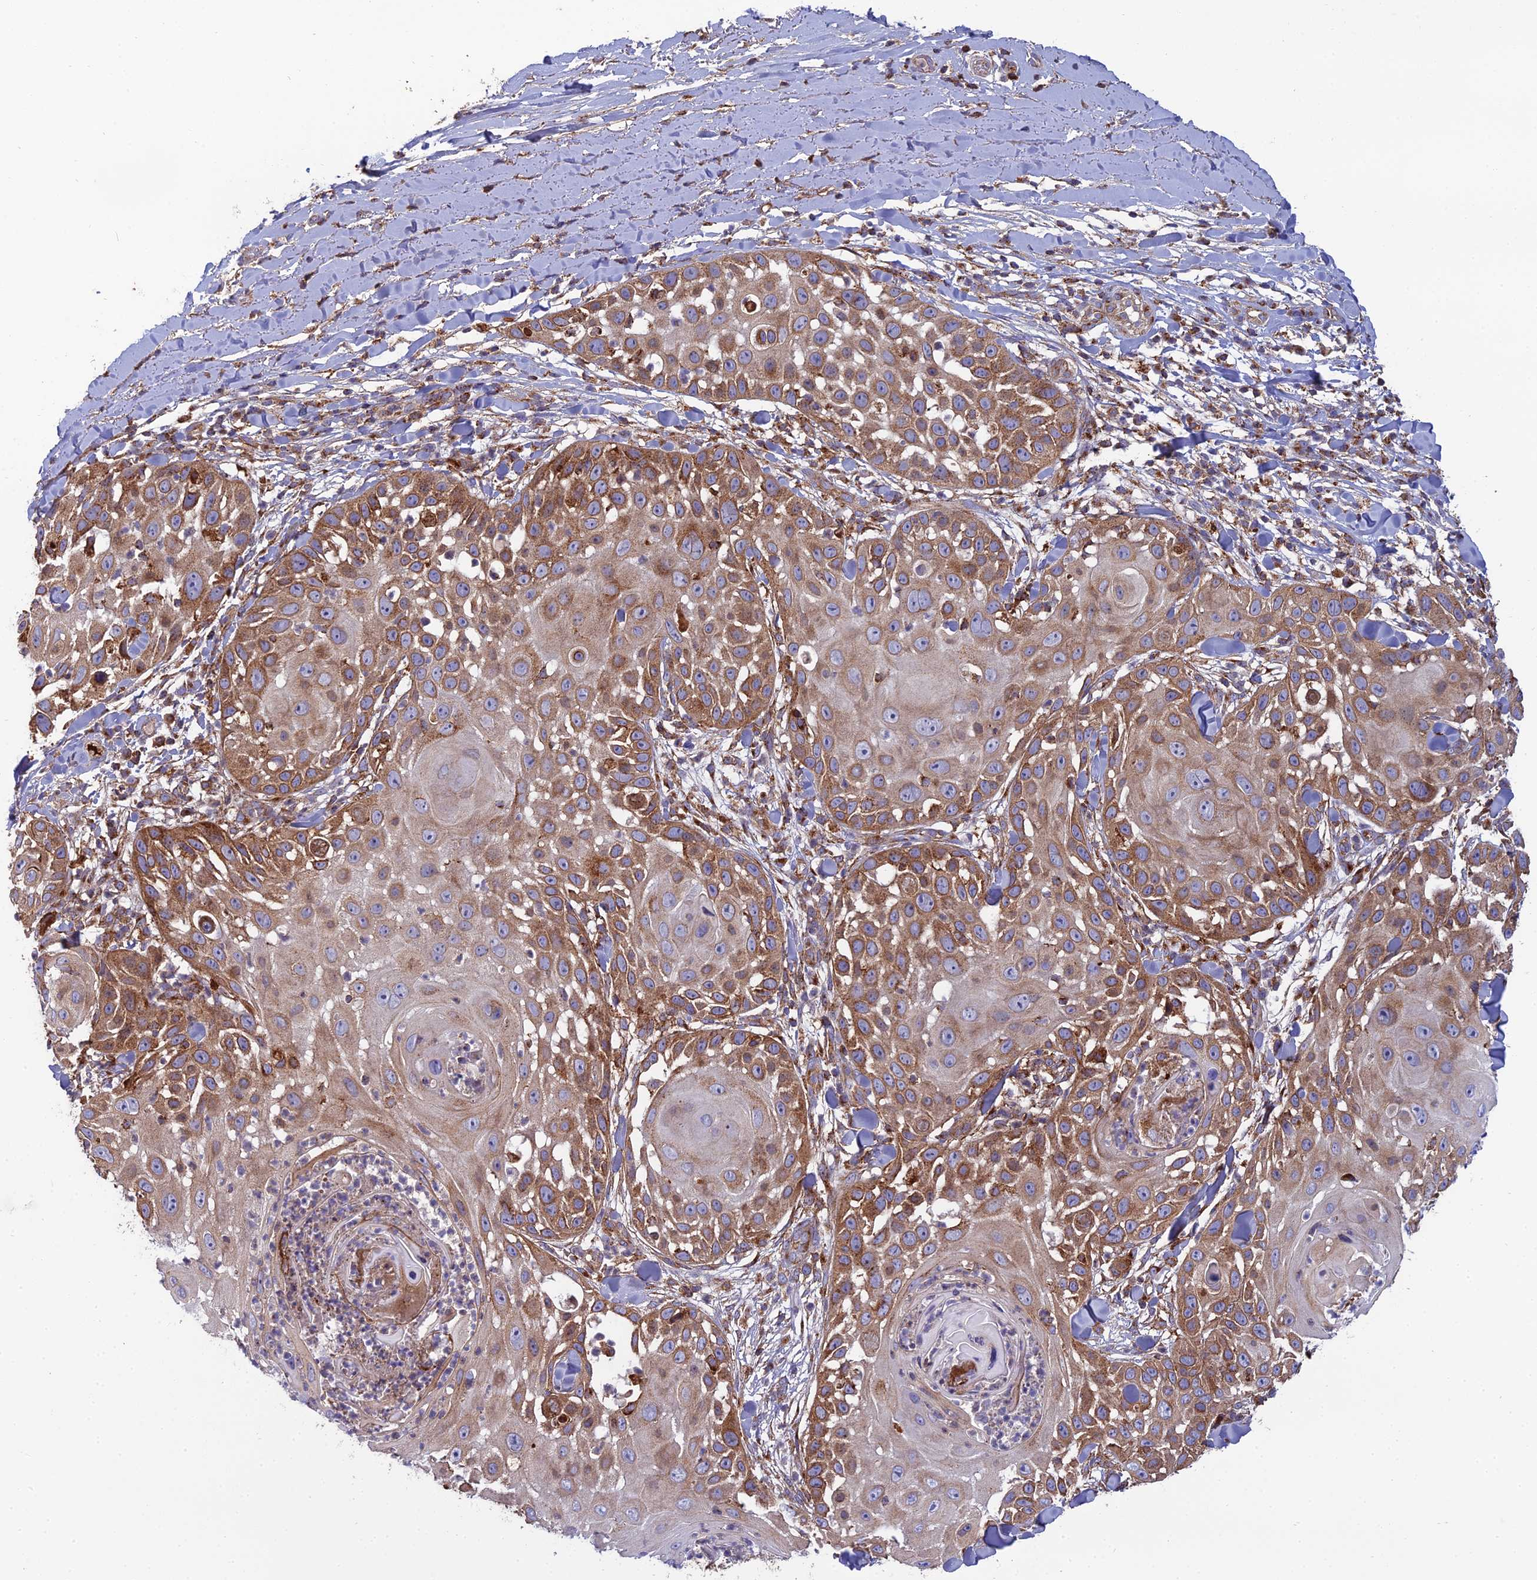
{"staining": {"intensity": "moderate", "quantity": "25%-75%", "location": "cytoplasmic/membranous"}, "tissue": "skin cancer", "cell_type": "Tumor cells", "image_type": "cancer", "snomed": [{"axis": "morphology", "description": "Squamous cell carcinoma, NOS"}, {"axis": "topography", "description": "Skin"}], "caption": "Skin squamous cell carcinoma stained with IHC displays moderate cytoplasmic/membranous positivity in approximately 25%-75% of tumor cells.", "gene": "LNPEP", "patient": {"sex": "female", "age": 44}}